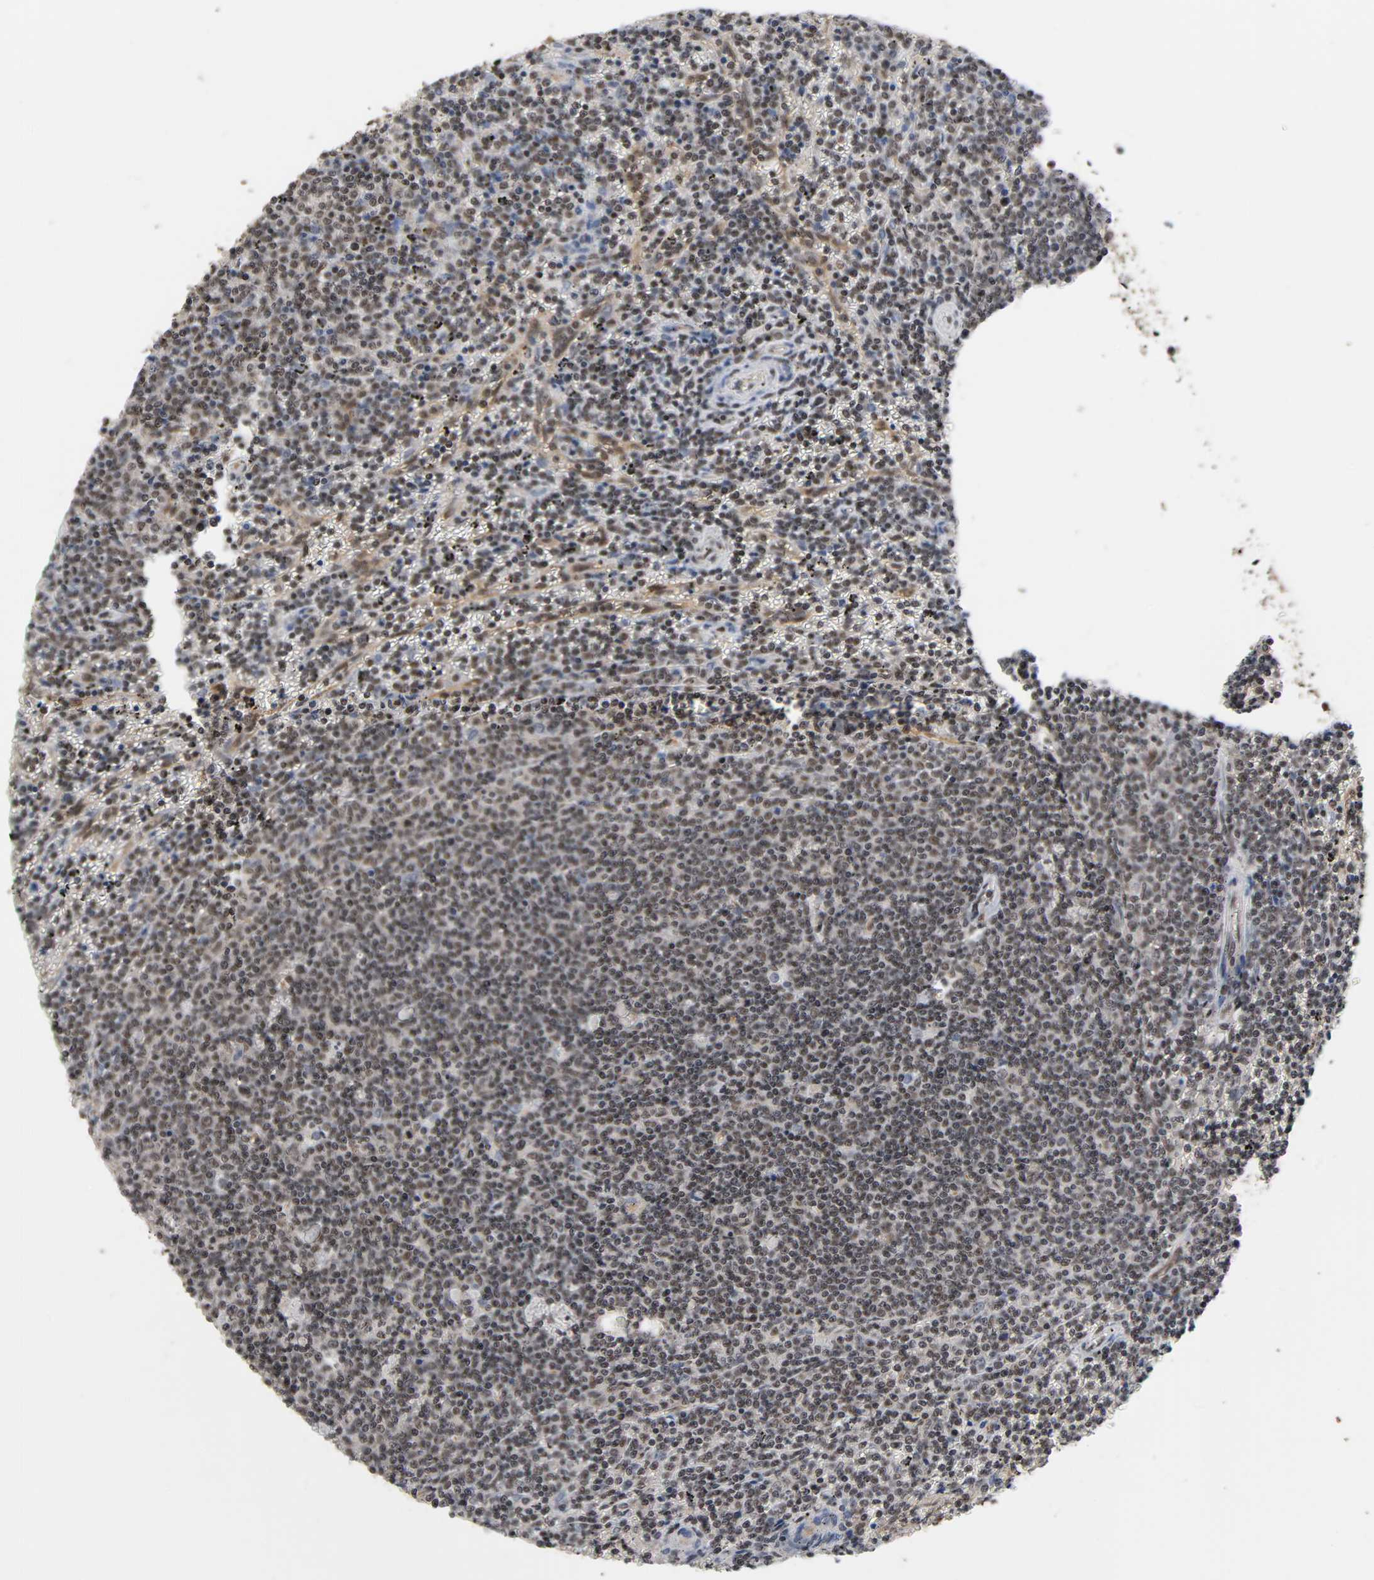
{"staining": {"intensity": "weak", "quantity": ">75%", "location": "cytoplasmic/membranous,nuclear"}, "tissue": "lymphoma", "cell_type": "Tumor cells", "image_type": "cancer", "snomed": [{"axis": "morphology", "description": "Malignant lymphoma, non-Hodgkin's type, Low grade"}, {"axis": "topography", "description": "Spleen"}], "caption": "A low amount of weak cytoplasmic/membranous and nuclear staining is seen in about >75% of tumor cells in malignant lymphoma, non-Hodgkin's type (low-grade) tissue. (DAB = brown stain, brightfield microscopy at high magnification).", "gene": "ZNF384", "patient": {"sex": "female", "age": 50}}